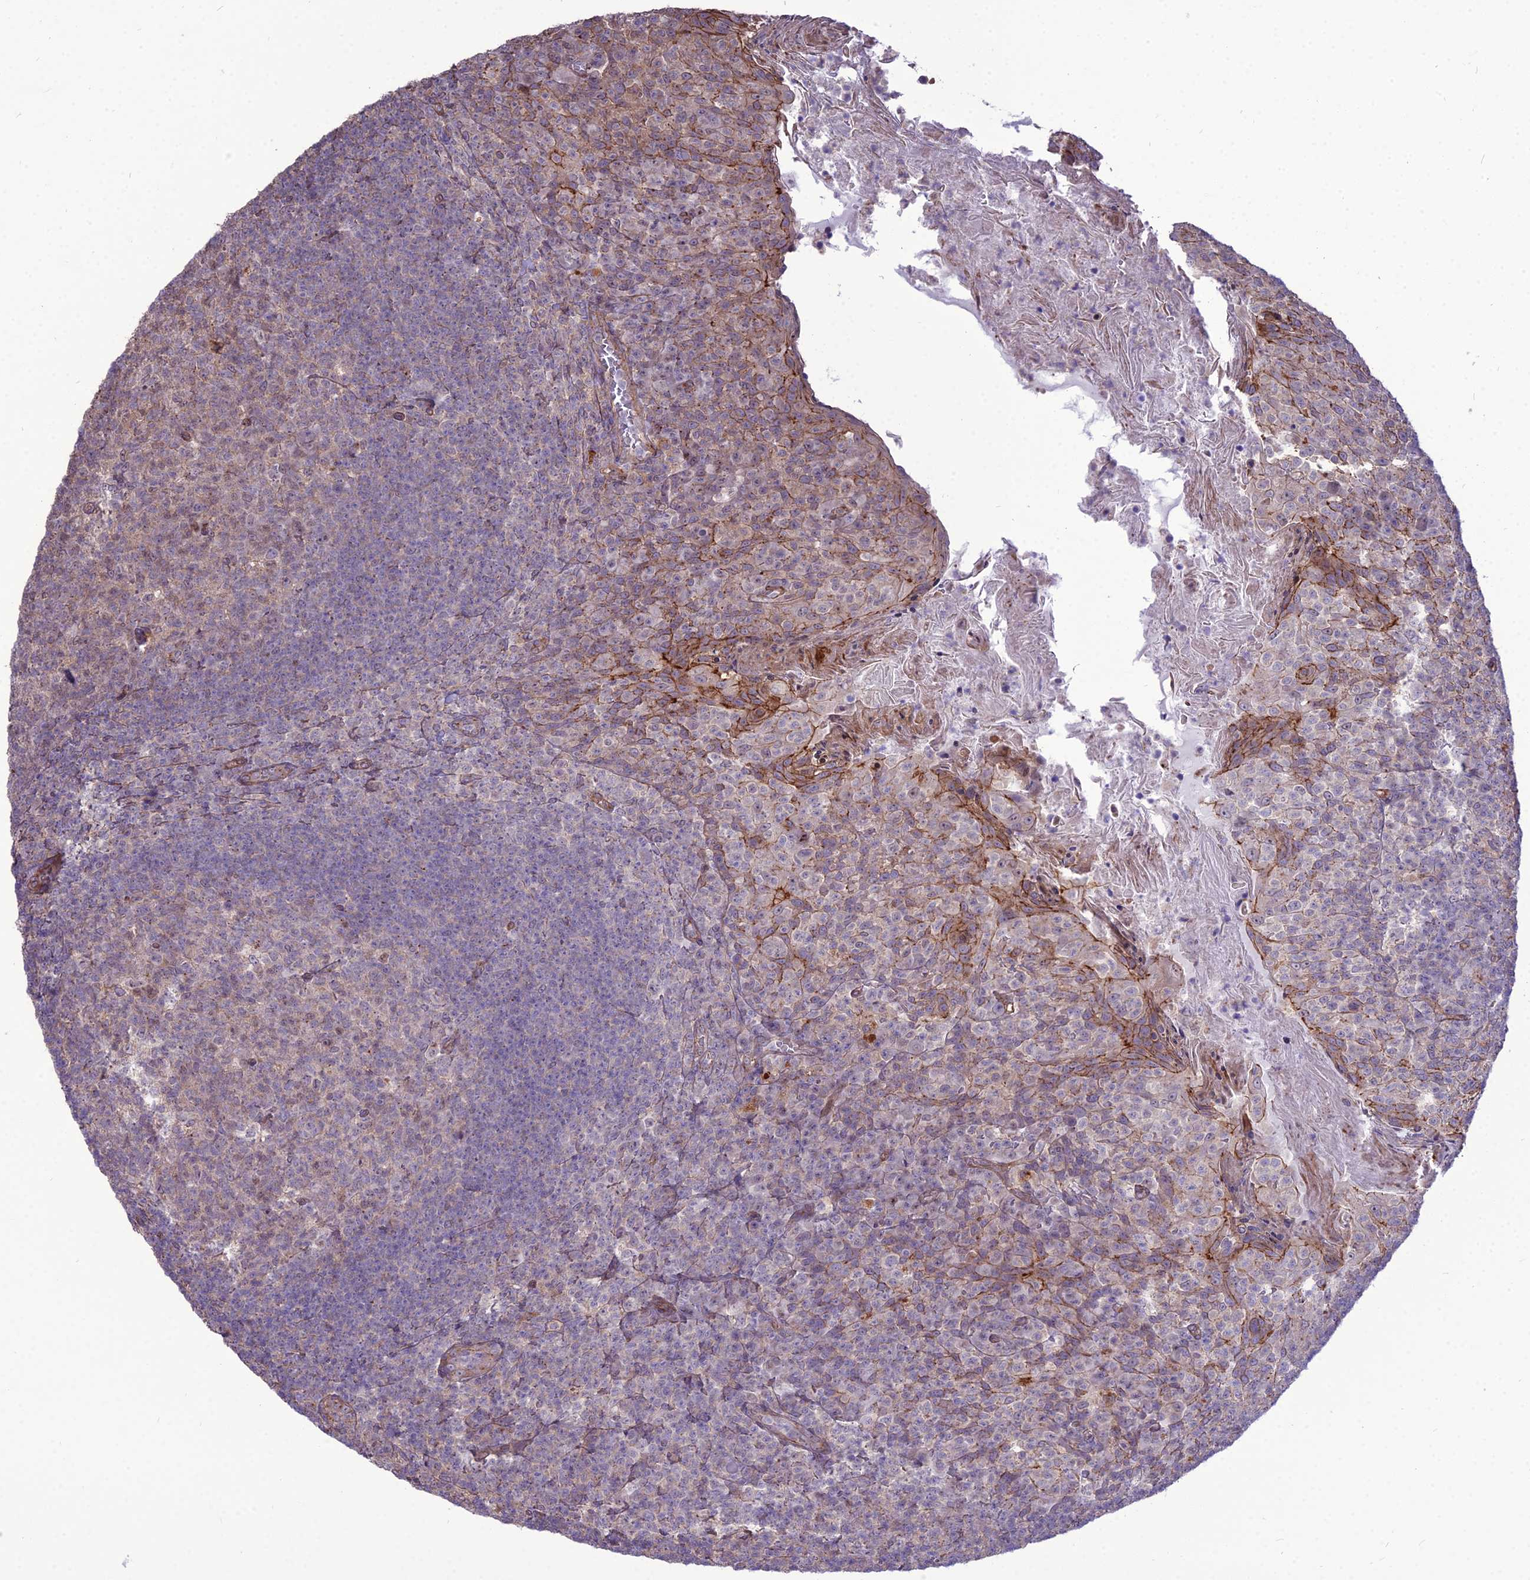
{"staining": {"intensity": "weak", "quantity": "25%-75%", "location": "cytoplasmic/membranous,nuclear"}, "tissue": "tonsil", "cell_type": "Germinal center cells", "image_type": "normal", "snomed": [{"axis": "morphology", "description": "Normal tissue, NOS"}, {"axis": "topography", "description": "Tonsil"}], "caption": "A high-resolution micrograph shows immunohistochemistry staining of benign tonsil, which shows weak cytoplasmic/membranous,nuclear positivity in approximately 25%-75% of germinal center cells.", "gene": "TSPYL2", "patient": {"sex": "female", "age": 10}}